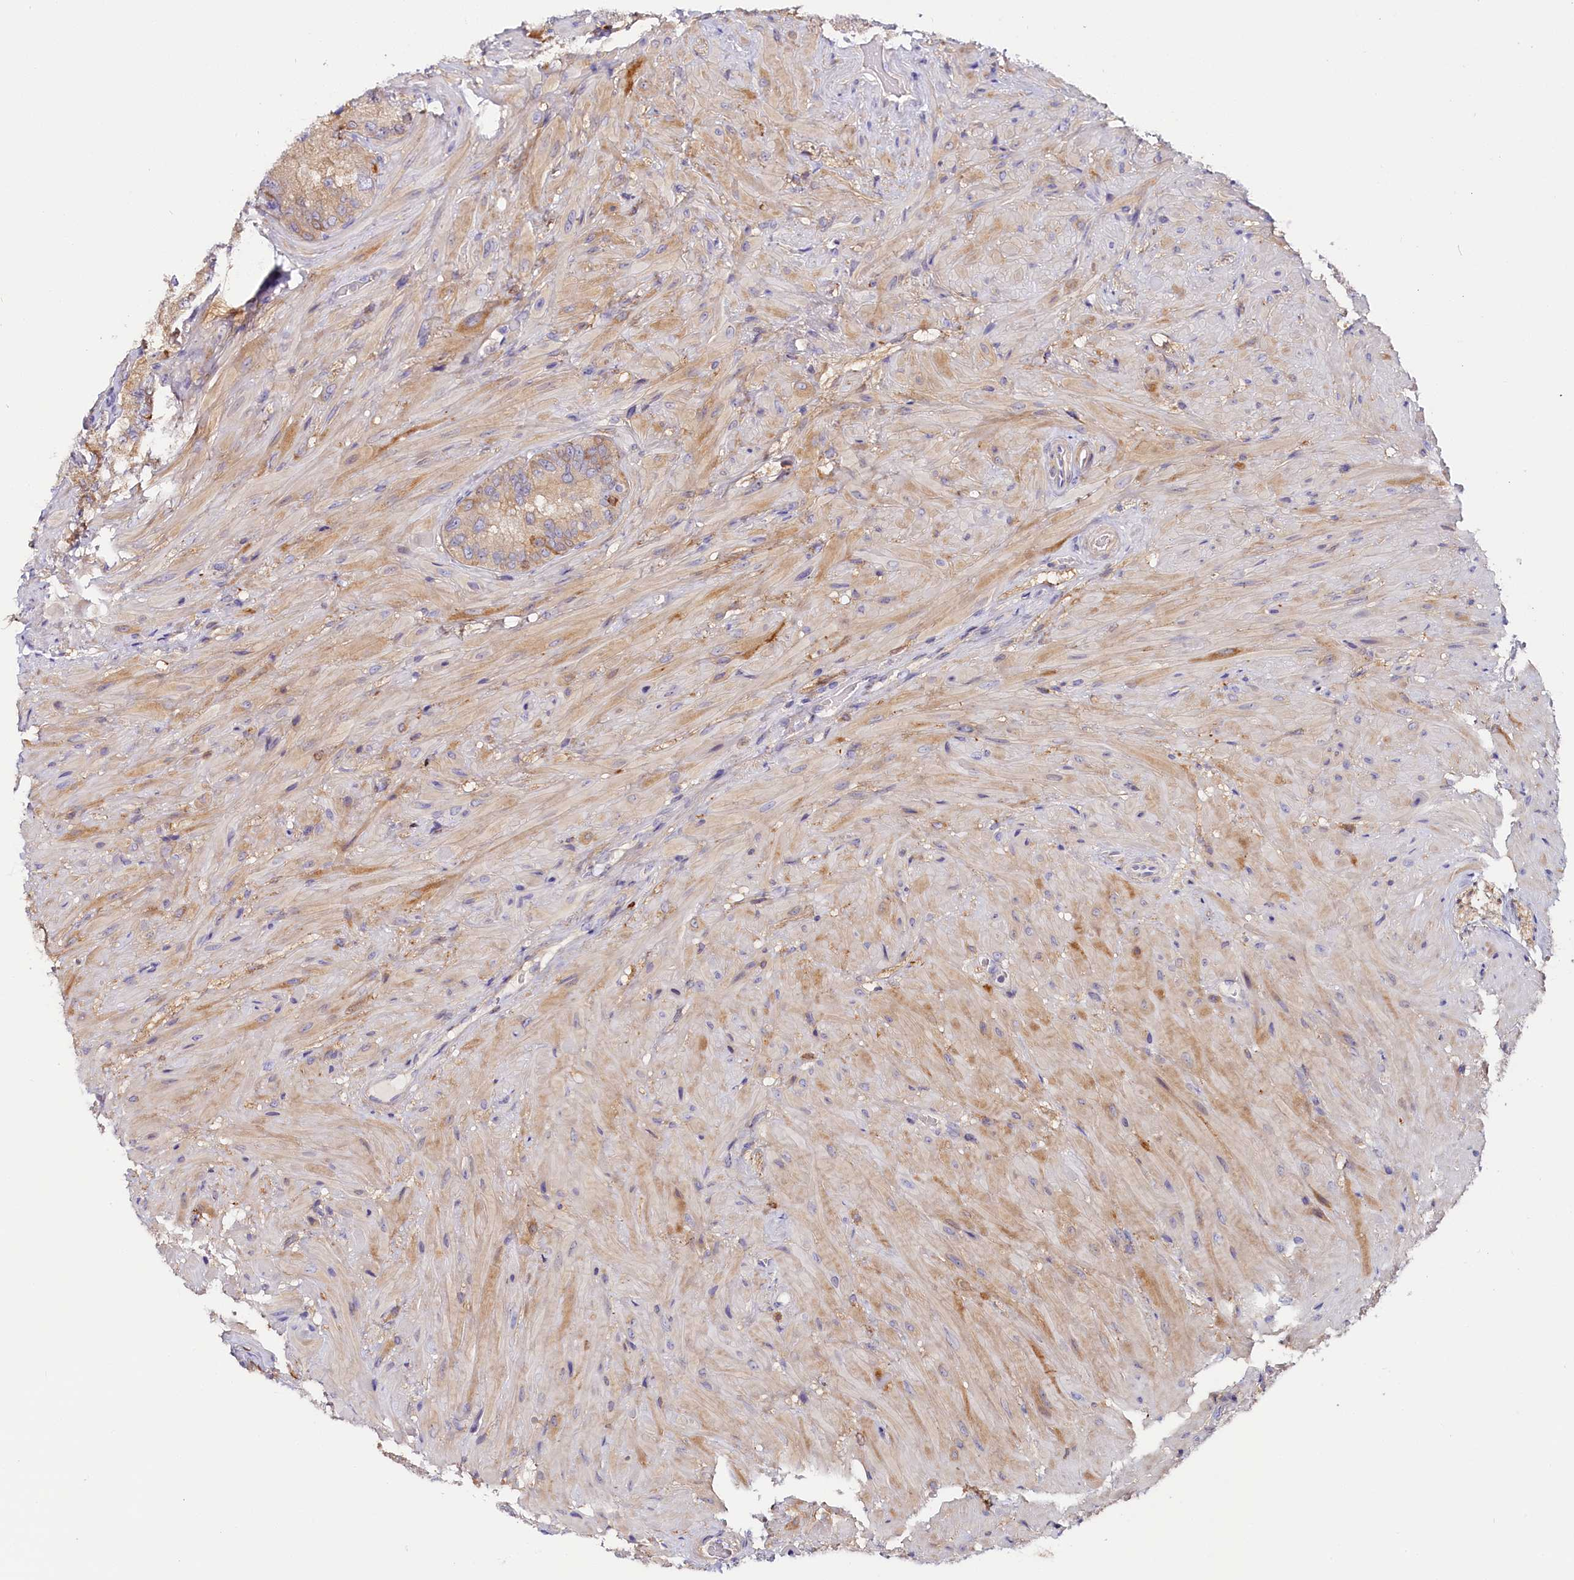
{"staining": {"intensity": "moderate", "quantity": "<25%", "location": "cytoplasmic/membranous"}, "tissue": "seminal vesicle", "cell_type": "Glandular cells", "image_type": "normal", "snomed": [{"axis": "morphology", "description": "Normal tissue, NOS"}, {"axis": "topography", "description": "Seminal veicle"}, {"axis": "topography", "description": "Peripheral nerve tissue"}], "caption": "A high-resolution photomicrograph shows immunohistochemistry (IHC) staining of normal seminal vesicle, which displays moderate cytoplasmic/membranous positivity in approximately <25% of glandular cells.", "gene": "KATNB1", "patient": {"sex": "male", "age": 67}}